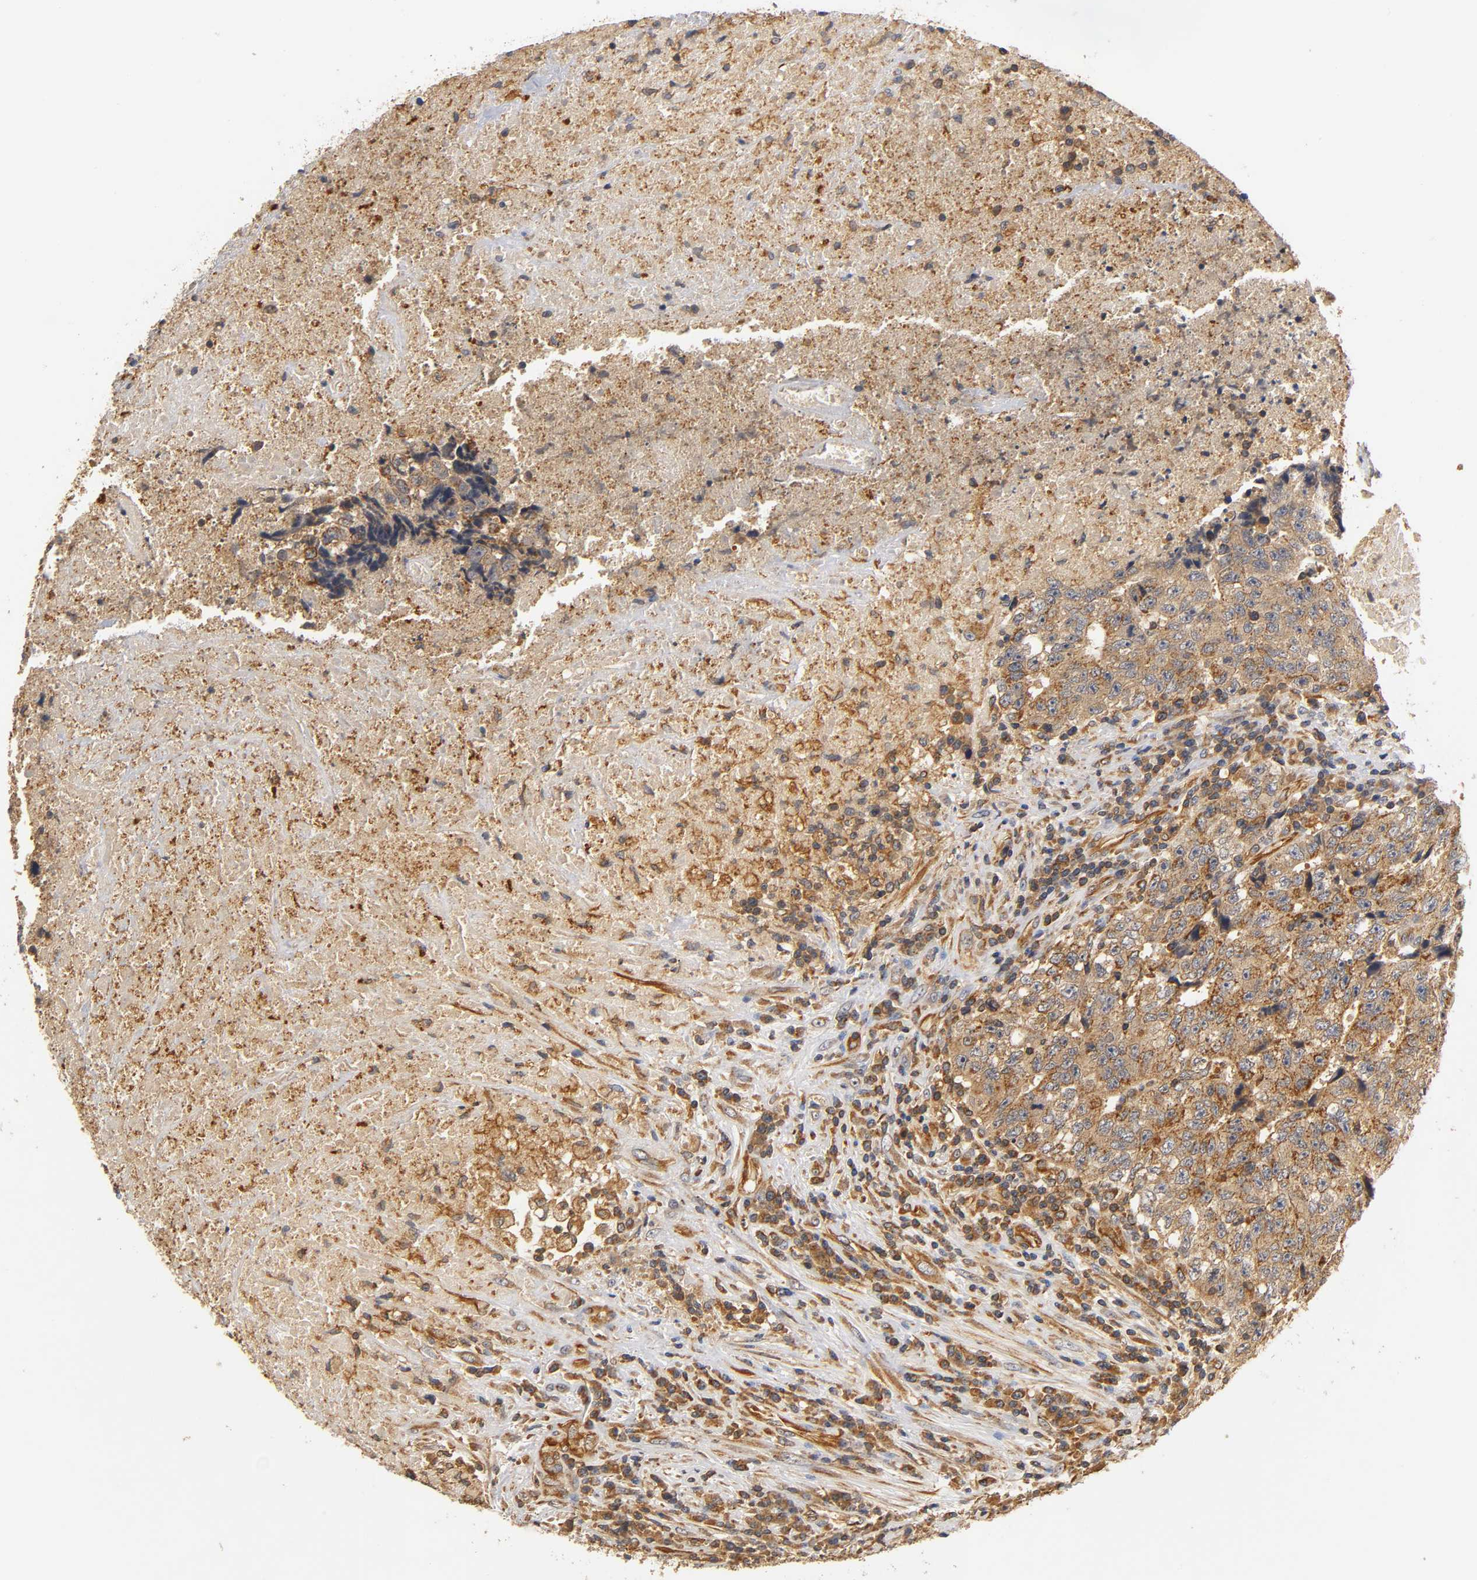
{"staining": {"intensity": "strong", "quantity": ">75%", "location": "cytoplasmic/membranous"}, "tissue": "testis cancer", "cell_type": "Tumor cells", "image_type": "cancer", "snomed": [{"axis": "morphology", "description": "Necrosis, NOS"}, {"axis": "morphology", "description": "Carcinoma, Embryonal, NOS"}, {"axis": "topography", "description": "Testis"}], "caption": "Strong cytoplasmic/membranous protein expression is appreciated in about >75% of tumor cells in testis cancer (embryonal carcinoma). (IHC, brightfield microscopy, high magnification).", "gene": "SCAP", "patient": {"sex": "male", "age": 19}}